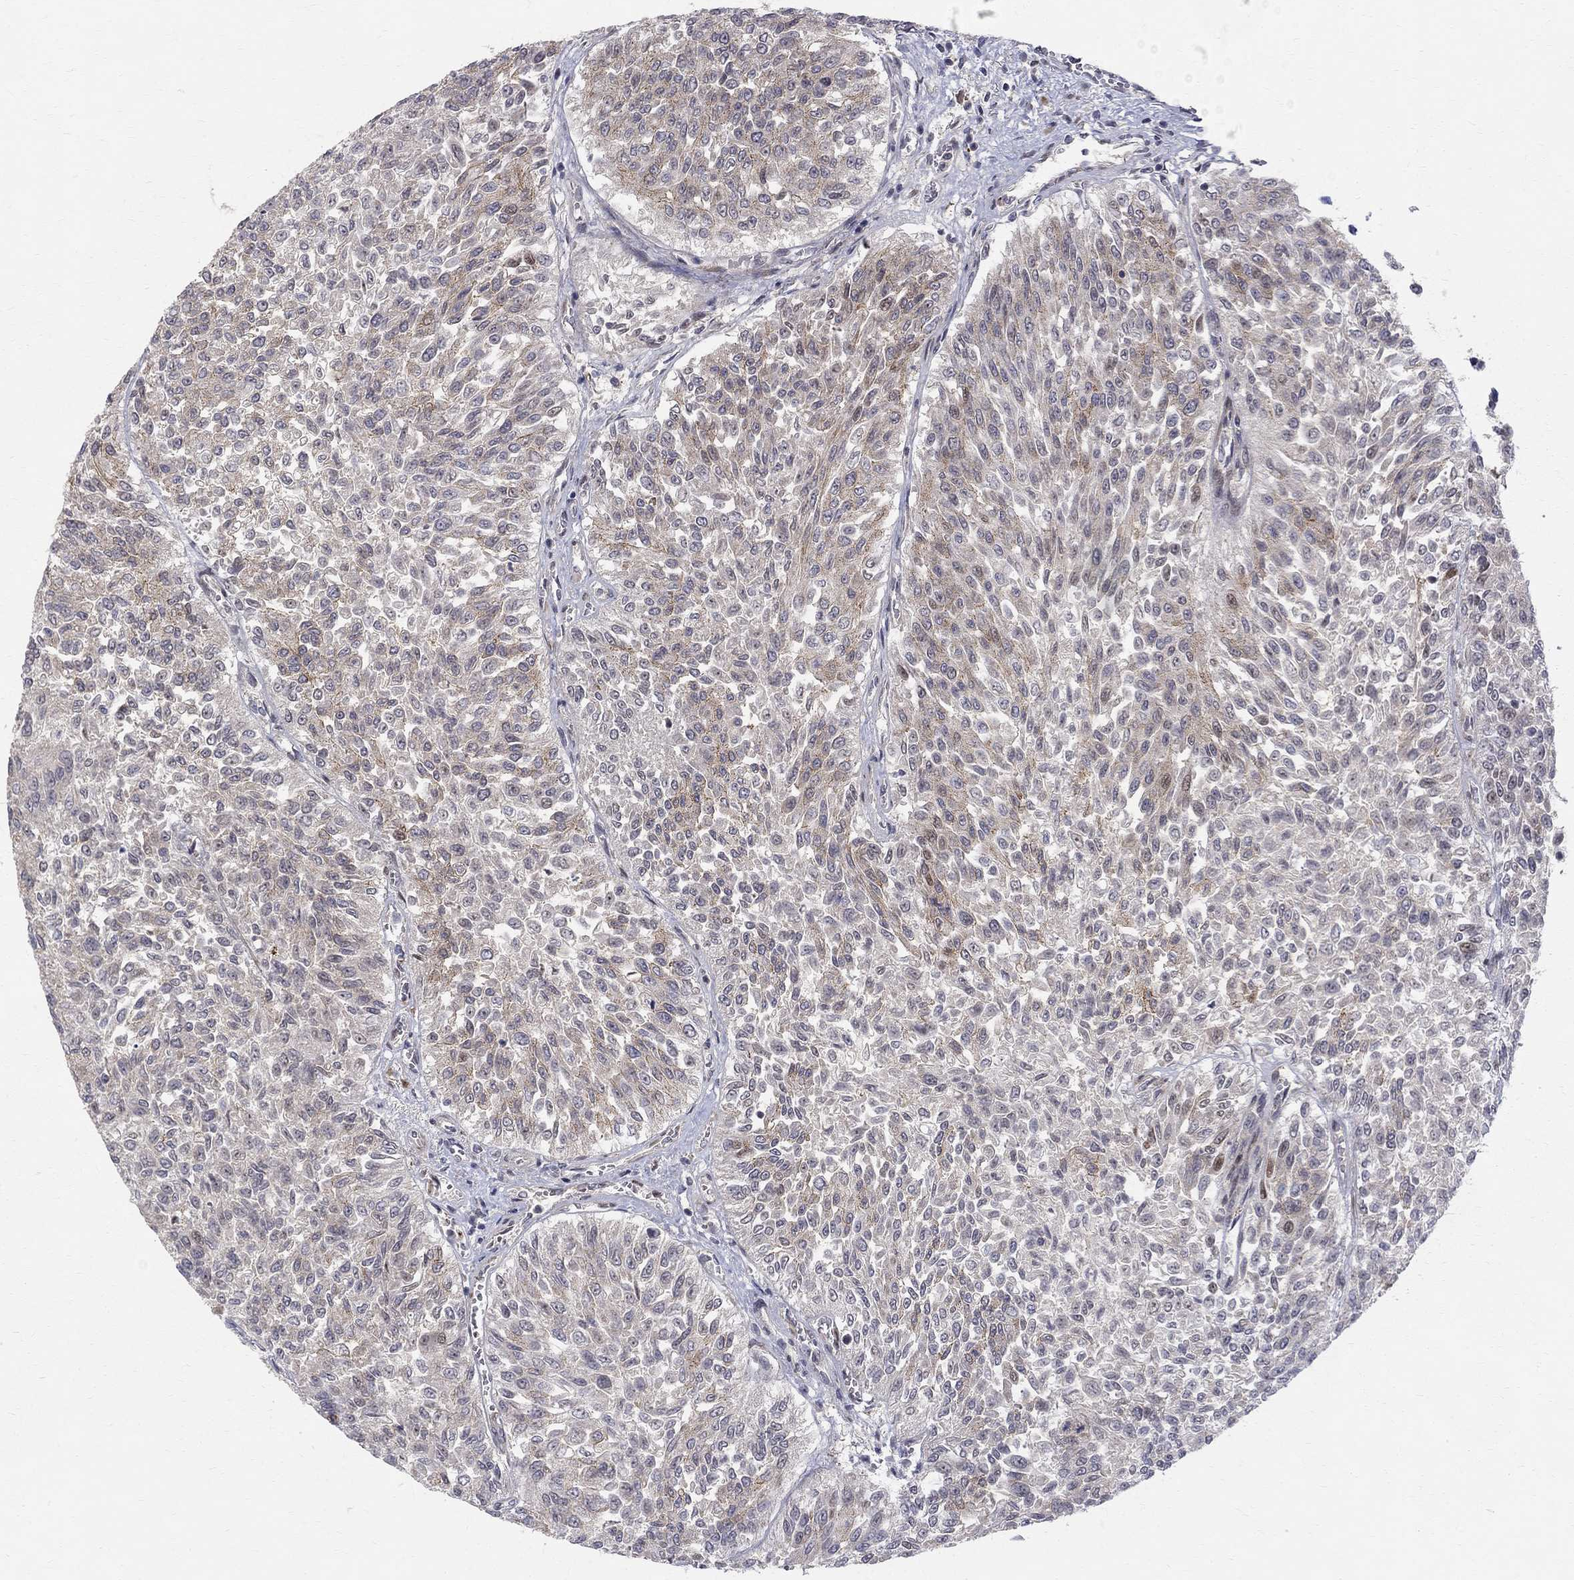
{"staining": {"intensity": "weak", "quantity": "<25%", "location": "cytoplasmic/membranous"}, "tissue": "urothelial cancer", "cell_type": "Tumor cells", "image_type": "cancer", "snomed": [{"axis": "morphology", "description": "Urothelial carcinoma, Low grade"}, {"axis": "topography", "description": "Urinary bladder"}], "caption": "Immunohistochemical staining of urothelial carcinoma (low-grade) demonstrates no significant expression in tumor cells. (Immunohistochemistry (ihc), brightfield microscopy, high magnification).", "gene": "WDR19", "patient": {"sex": "male", "age": 78}}